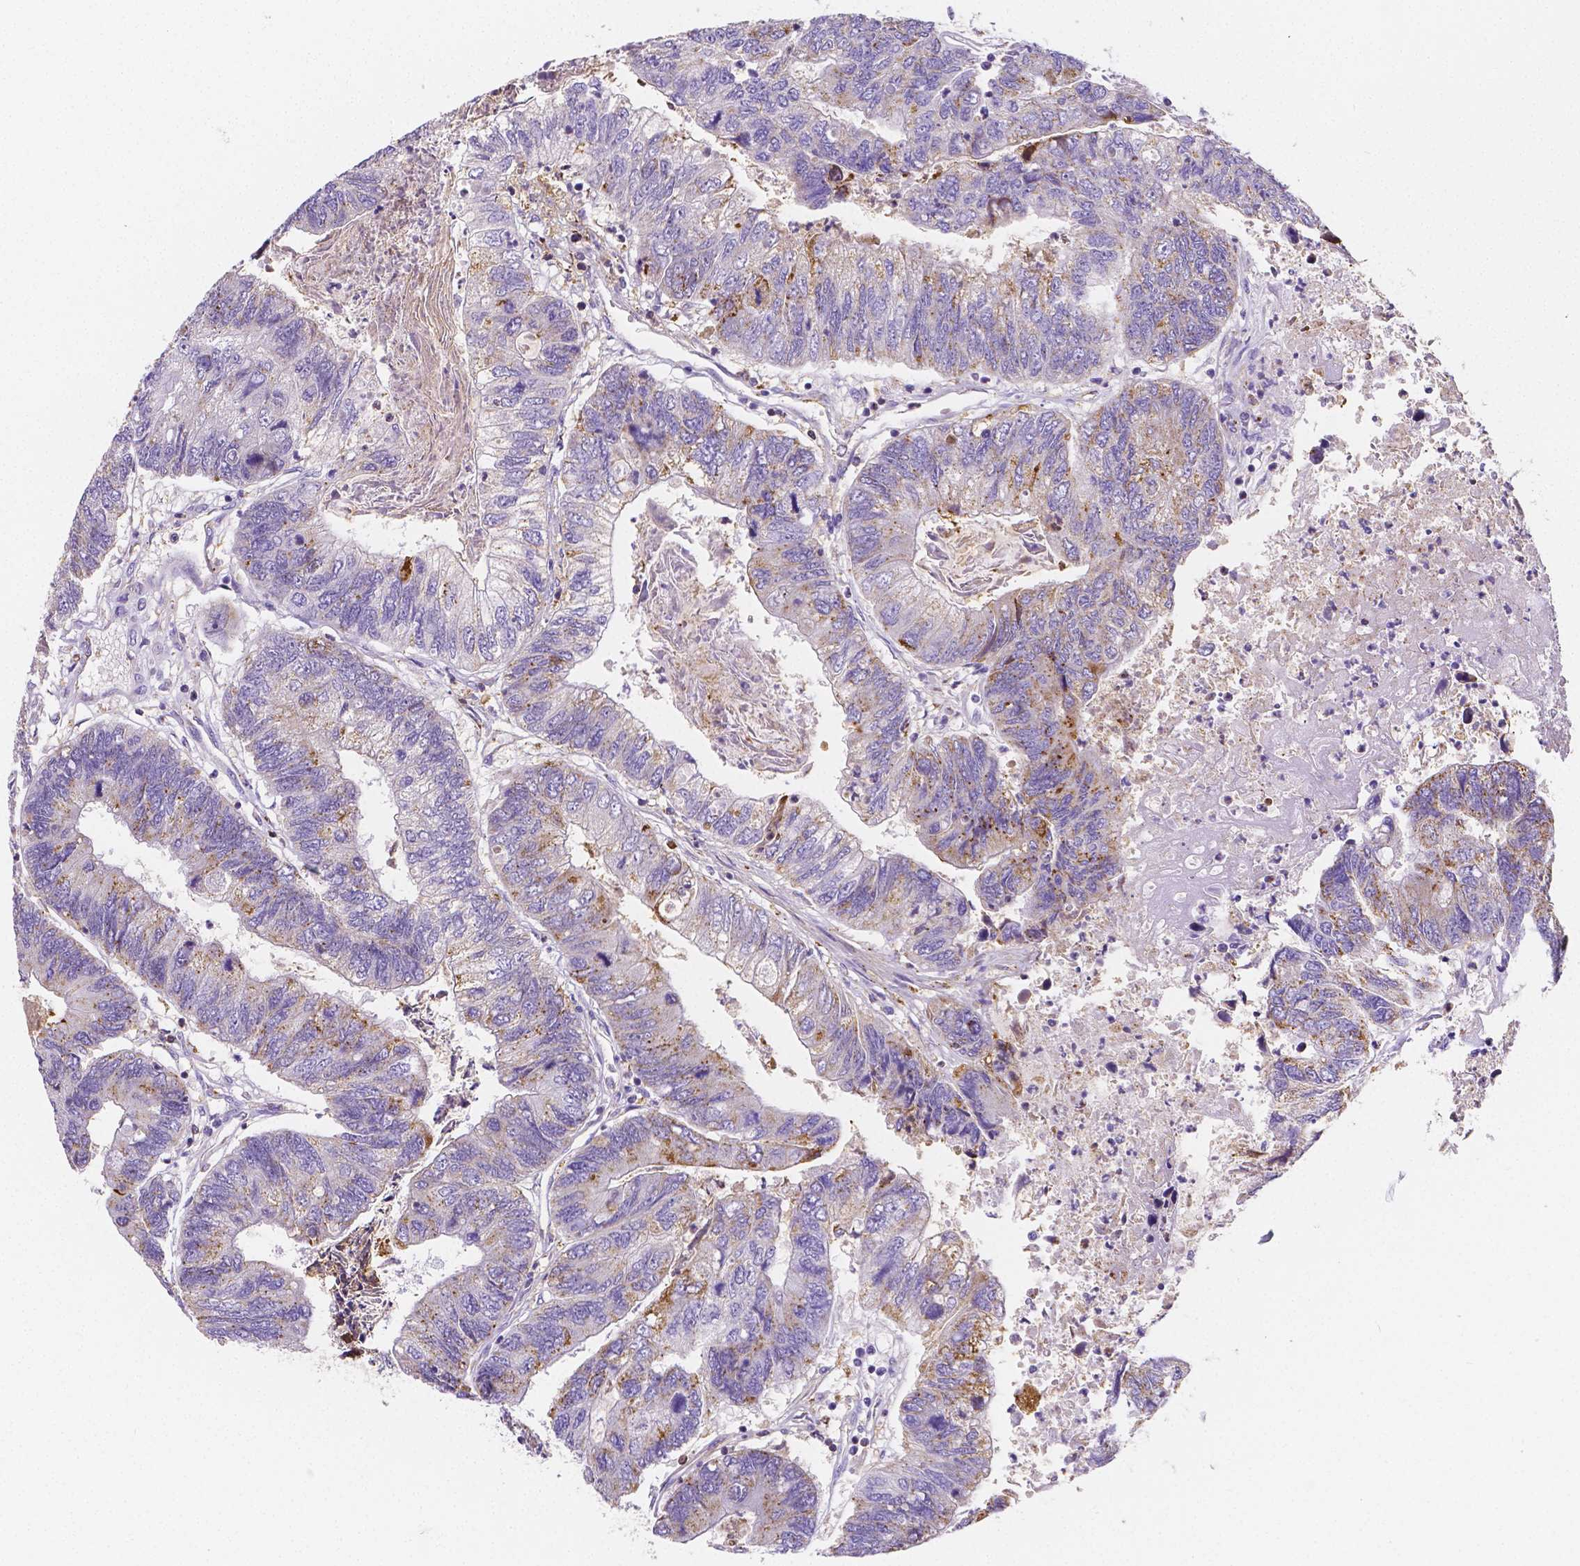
{"staining": {"intensity": "moderate", "quantity": "<25%", "location": "cytoplasmic/membranous"}, "tissue": "colorectal cancer", "cell_type": "Tumor cells", "image_type": "cancer", "snomed": [{"axis": "morphology", "description": "Adenocarcinoma, NOS"}, {"axis": "topography", "description": "Colon"}], "caption": "Moderate cytoplasmic/membranous positivity is present in about <25% of tumor cells in adenocarcinoma (colorectal). (DAB (3,3'-diaminobenzidine) IHC, brown staining for protein, blue staining for nuclei).", "gene": "GABRD", "patient": {"sex": "female", "age": 67}}